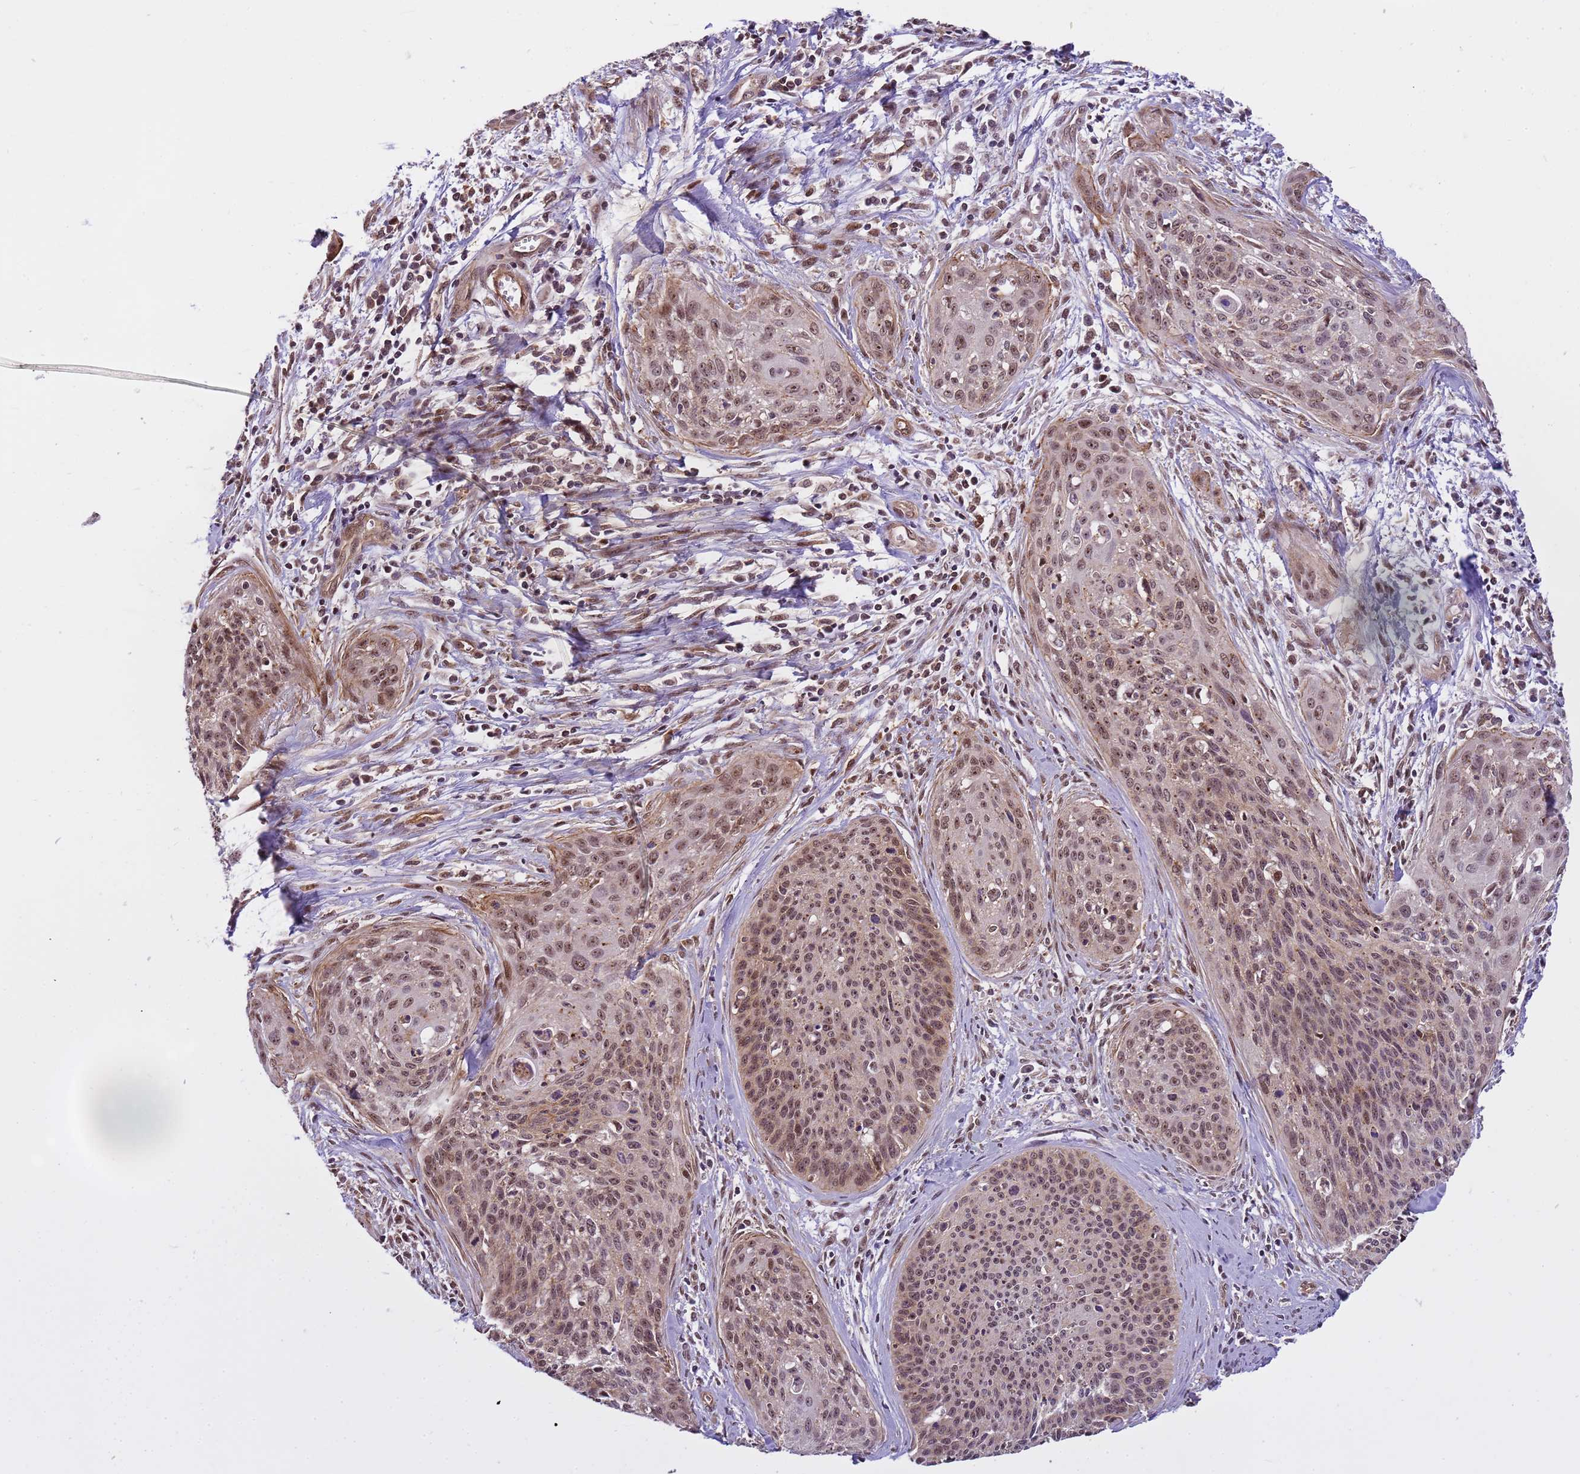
{"staining": {"intensity": "moderate", "quantity": ">75%", "location": "nuclear"}, "tissue": "cervical cancer", "cell_type": "Tumor cells", "image_type": "cancer", "snomed": [{"axis": "morphology", "description": "Squamous cell carcinoma, NOS"}, {"axis": "topography", "description": "Cervix"}], "caption": "Immunohistochemical staining of human cervical cancer reveals medium levels of moderate nuclear protein staining in approximately >75% of tumor cells.", "gene": "EMC2", "patient": {"sex": "female", "age": 55}}